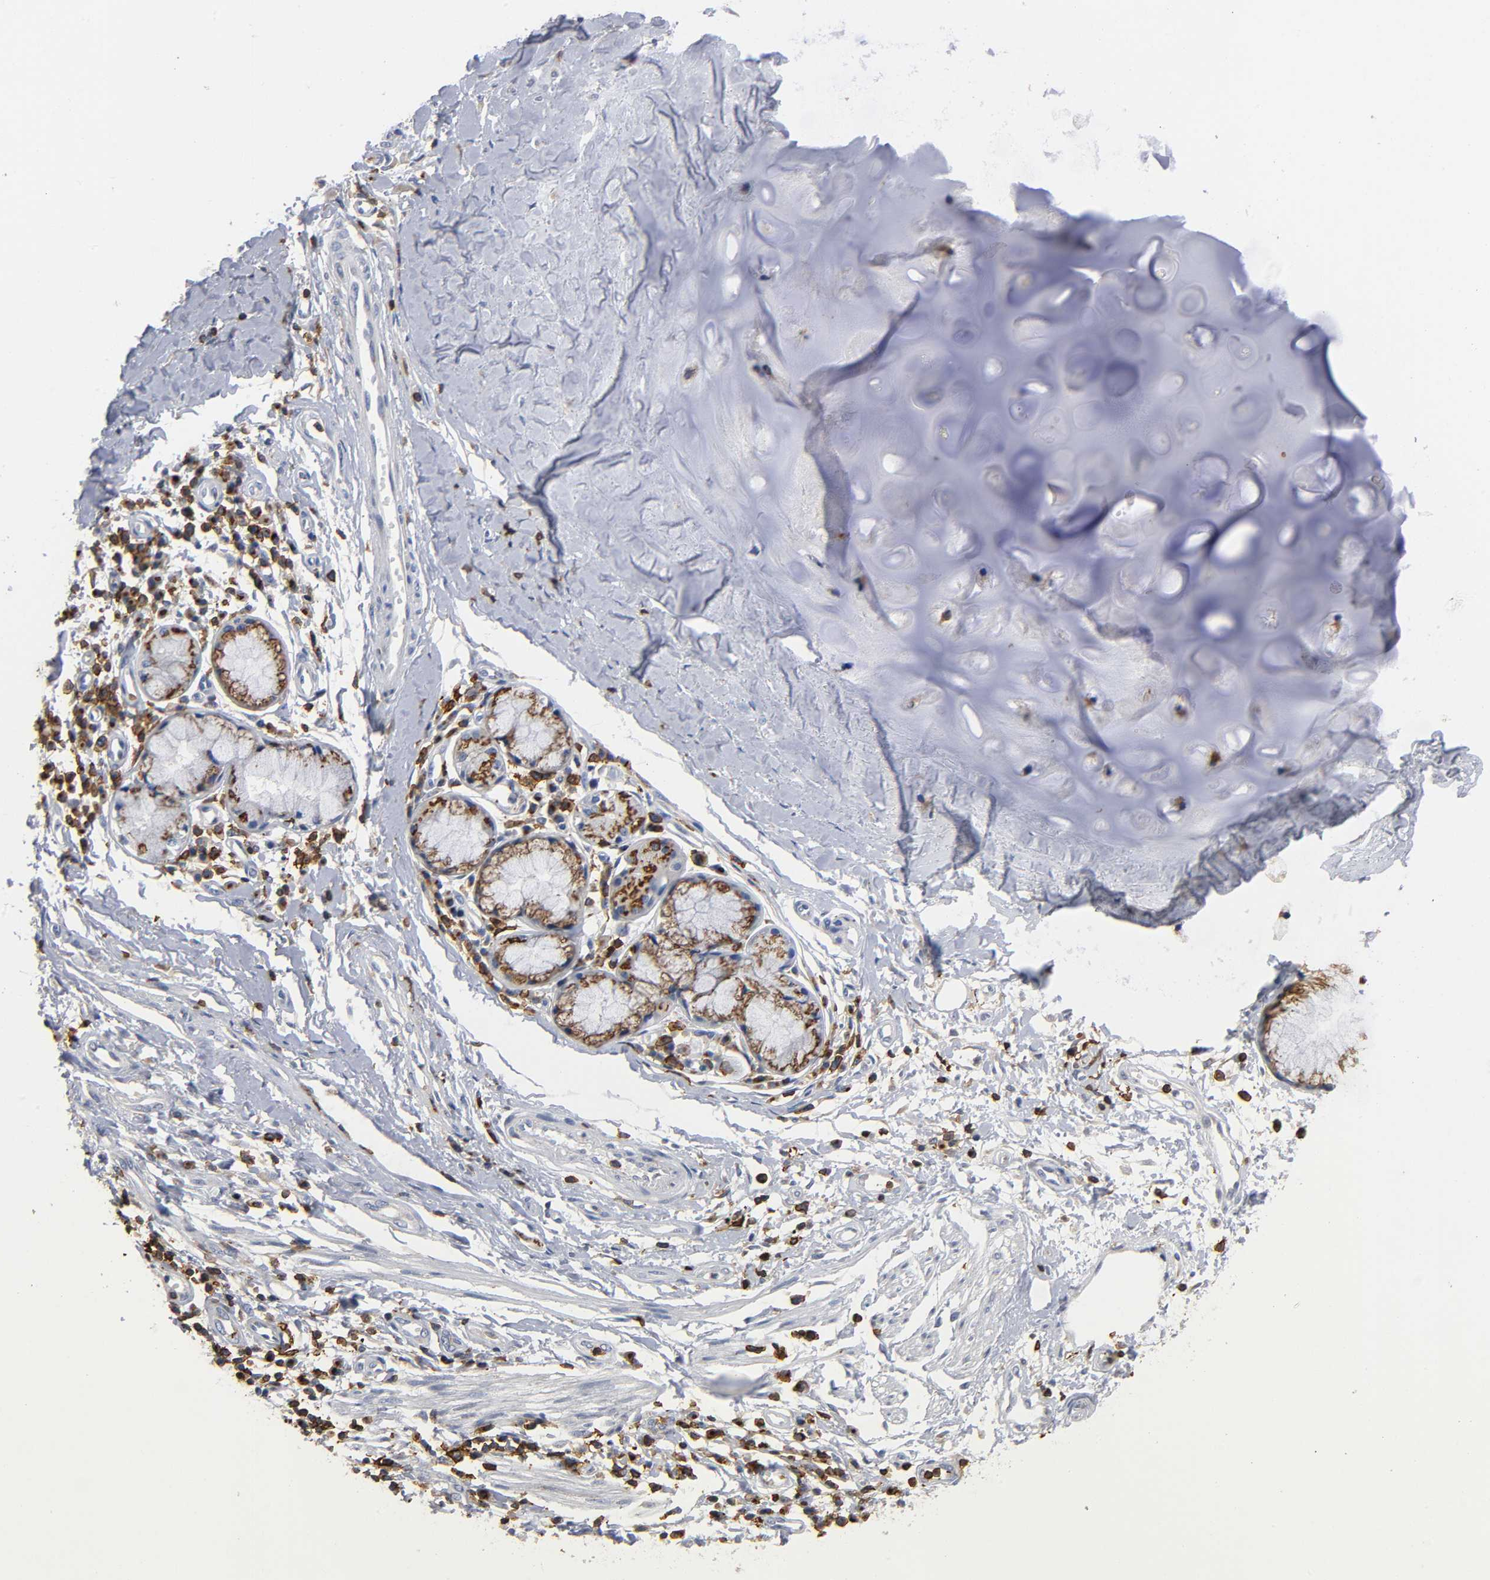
{"staining": {"intensity": "negative", "quantity": "none", "location": "none"}, "tissue": "adipose tissue", "cell_type": "Adipocytes", "image_type": "normal", "snomed": [{"axis": "morphology", "description": "Normal tissue, NOS"}, {"axis": "morphology", "description": "Adenocarcinoma, NOS"}, {"axis": "topography", "description": "Cartilage tissue"}, {"axis": "topography", "description": "Bronchus"}, {"axis": "topography", "description": "Lung"}], "caption": "Adipocytes show no significant positivity in unremarkable adipose tissue. (DAB immunohistochemistry visualized using brightfield microscopy, high magnification).", "gene": "CAPN10", "patient": {"sex": "female", "age": 67}}